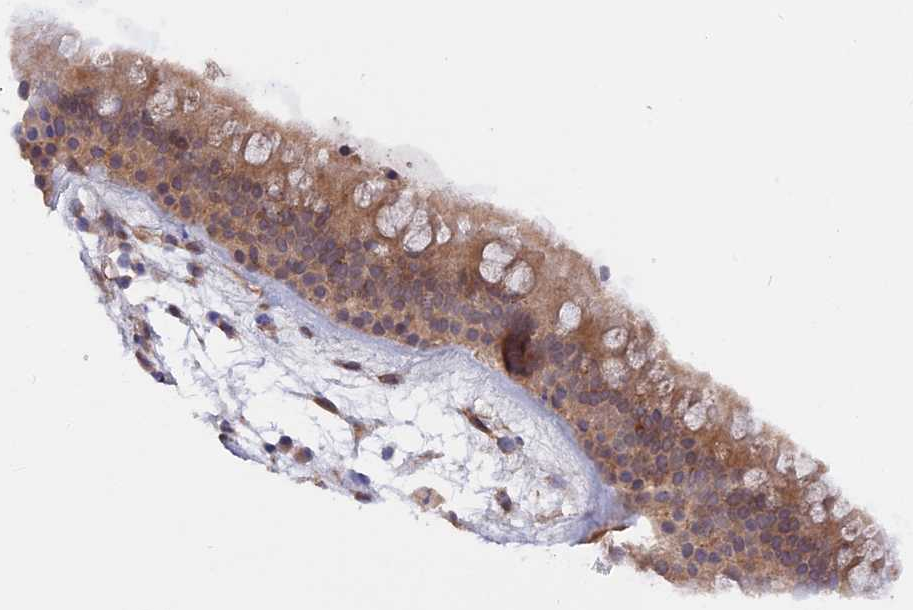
{"staining": {"intensity": "moderate", "quantity": ">75%", "location": "cytoplasmic/membranous"}, "tissue": "nasopharynx", "cell_type": "Respiratory epithelial cells", "image_type": "normal", "snomed": [{"axis": "morphology", "description": "Normal tissue, NOS"}, {"axis": "topography", "description": "Nasopharynx"}], "caption": "The photomicrograph shows immunohistochemical staining of normal nasopharynx. There is moderate cytoplasmic/membranous expression is appreciated in about >75% of respiratory epithelial cells. Nuclei are stained in blue.", "gene": "TELO2", "patient": {"sex": "male", "age": 82}}